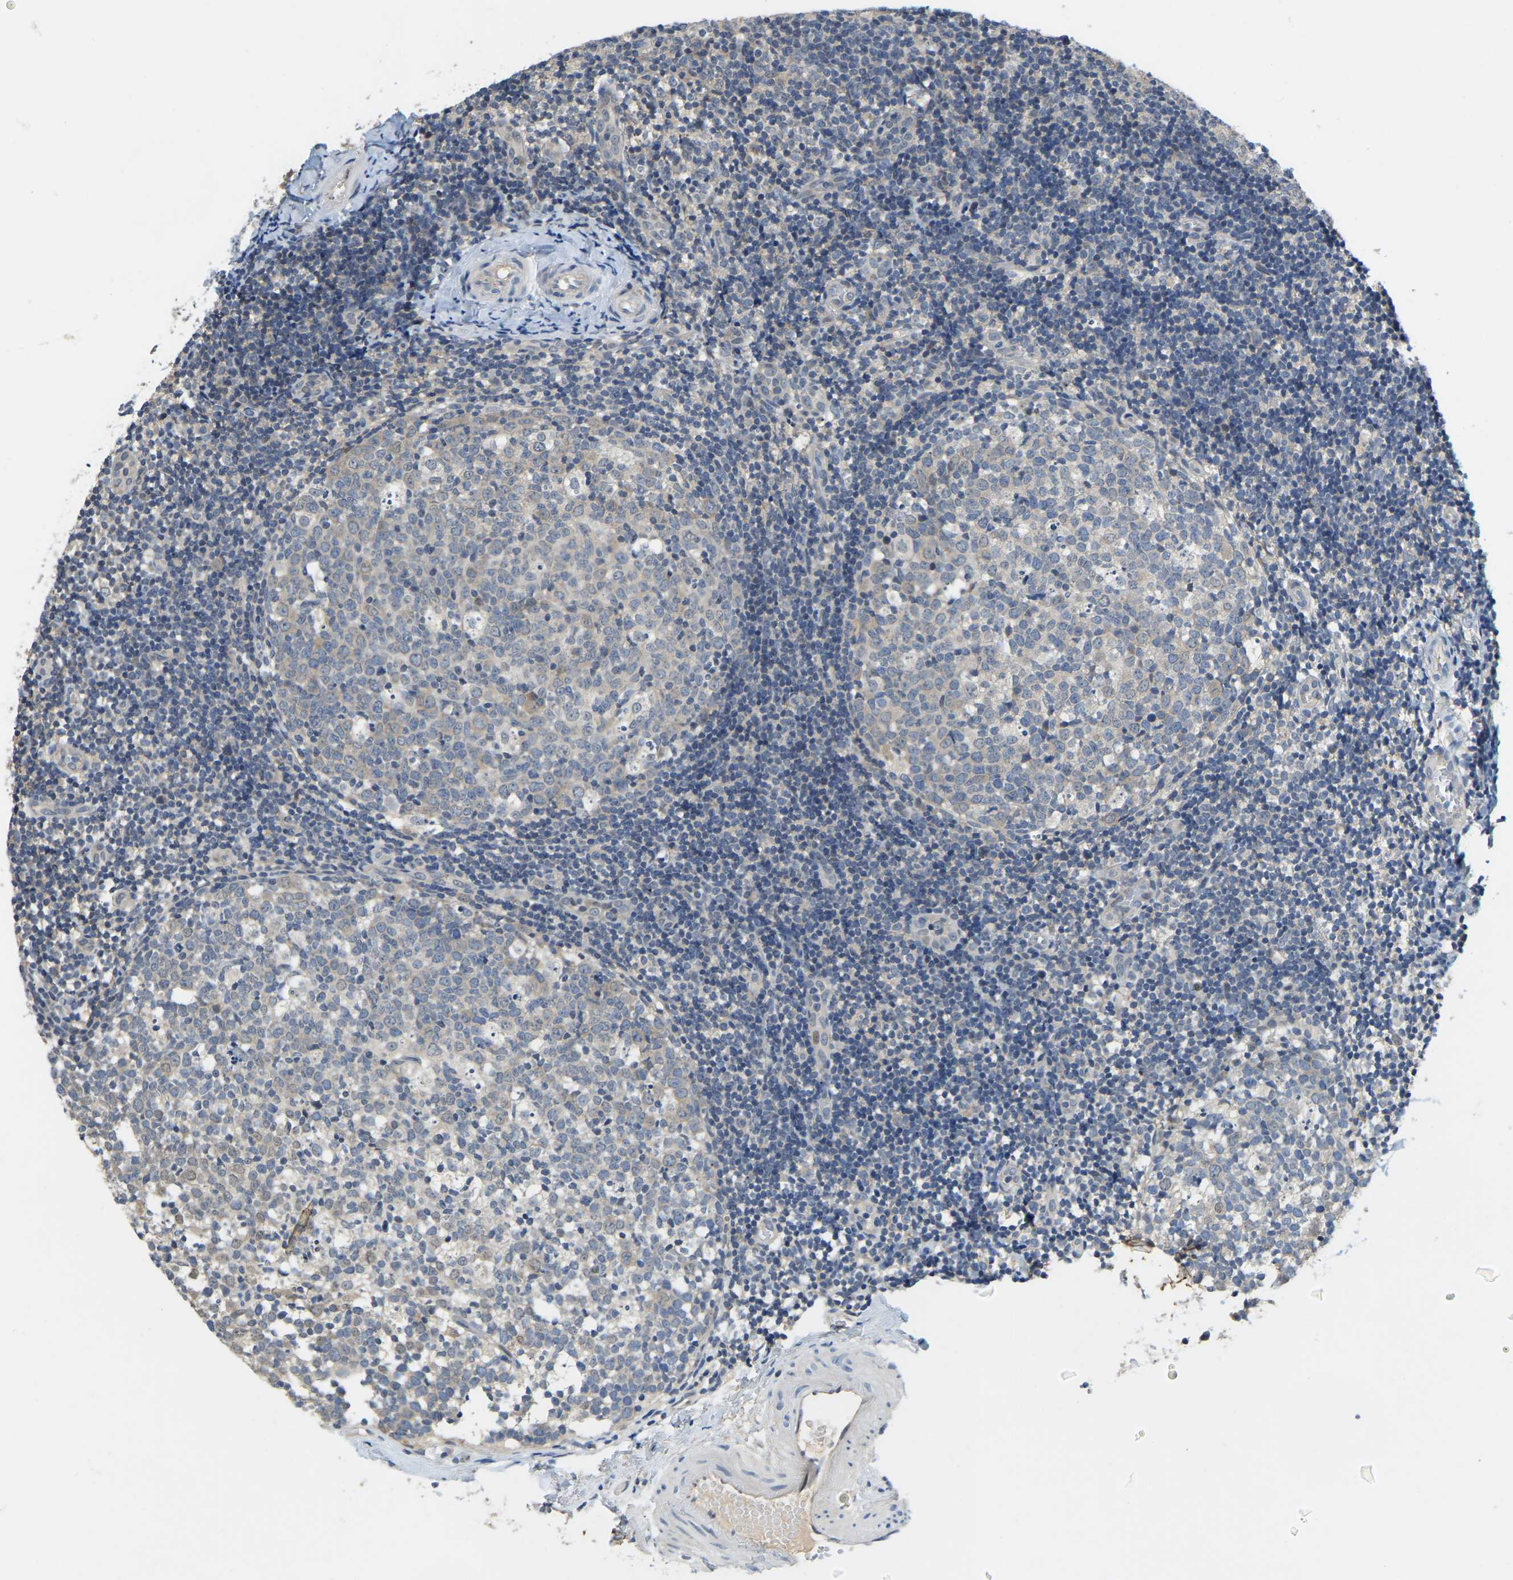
{"staining": {"intensity": "weak", "quantity": "<25%", "location": "cytoplasmic/membranous"}, "tissue": "tonsil", "cell_type": "Germinal center cells", "image_type": "normal", "snomed": [{"axis": "morphology", "description": "Normal tissue, NOS"}, {"axis": "topography", "description": "Tonsil"}], "caption": "The immunohistochemistry image has no significant expression in germinal center cells of tonsil. (DAB (3,3'-diaminobenzidine) immunohistochemistry (IHC) visualized using brightfield microscopy, high magnification).", "gene": "AHNAK", "patient": {"sex": "female", "age": 19}}